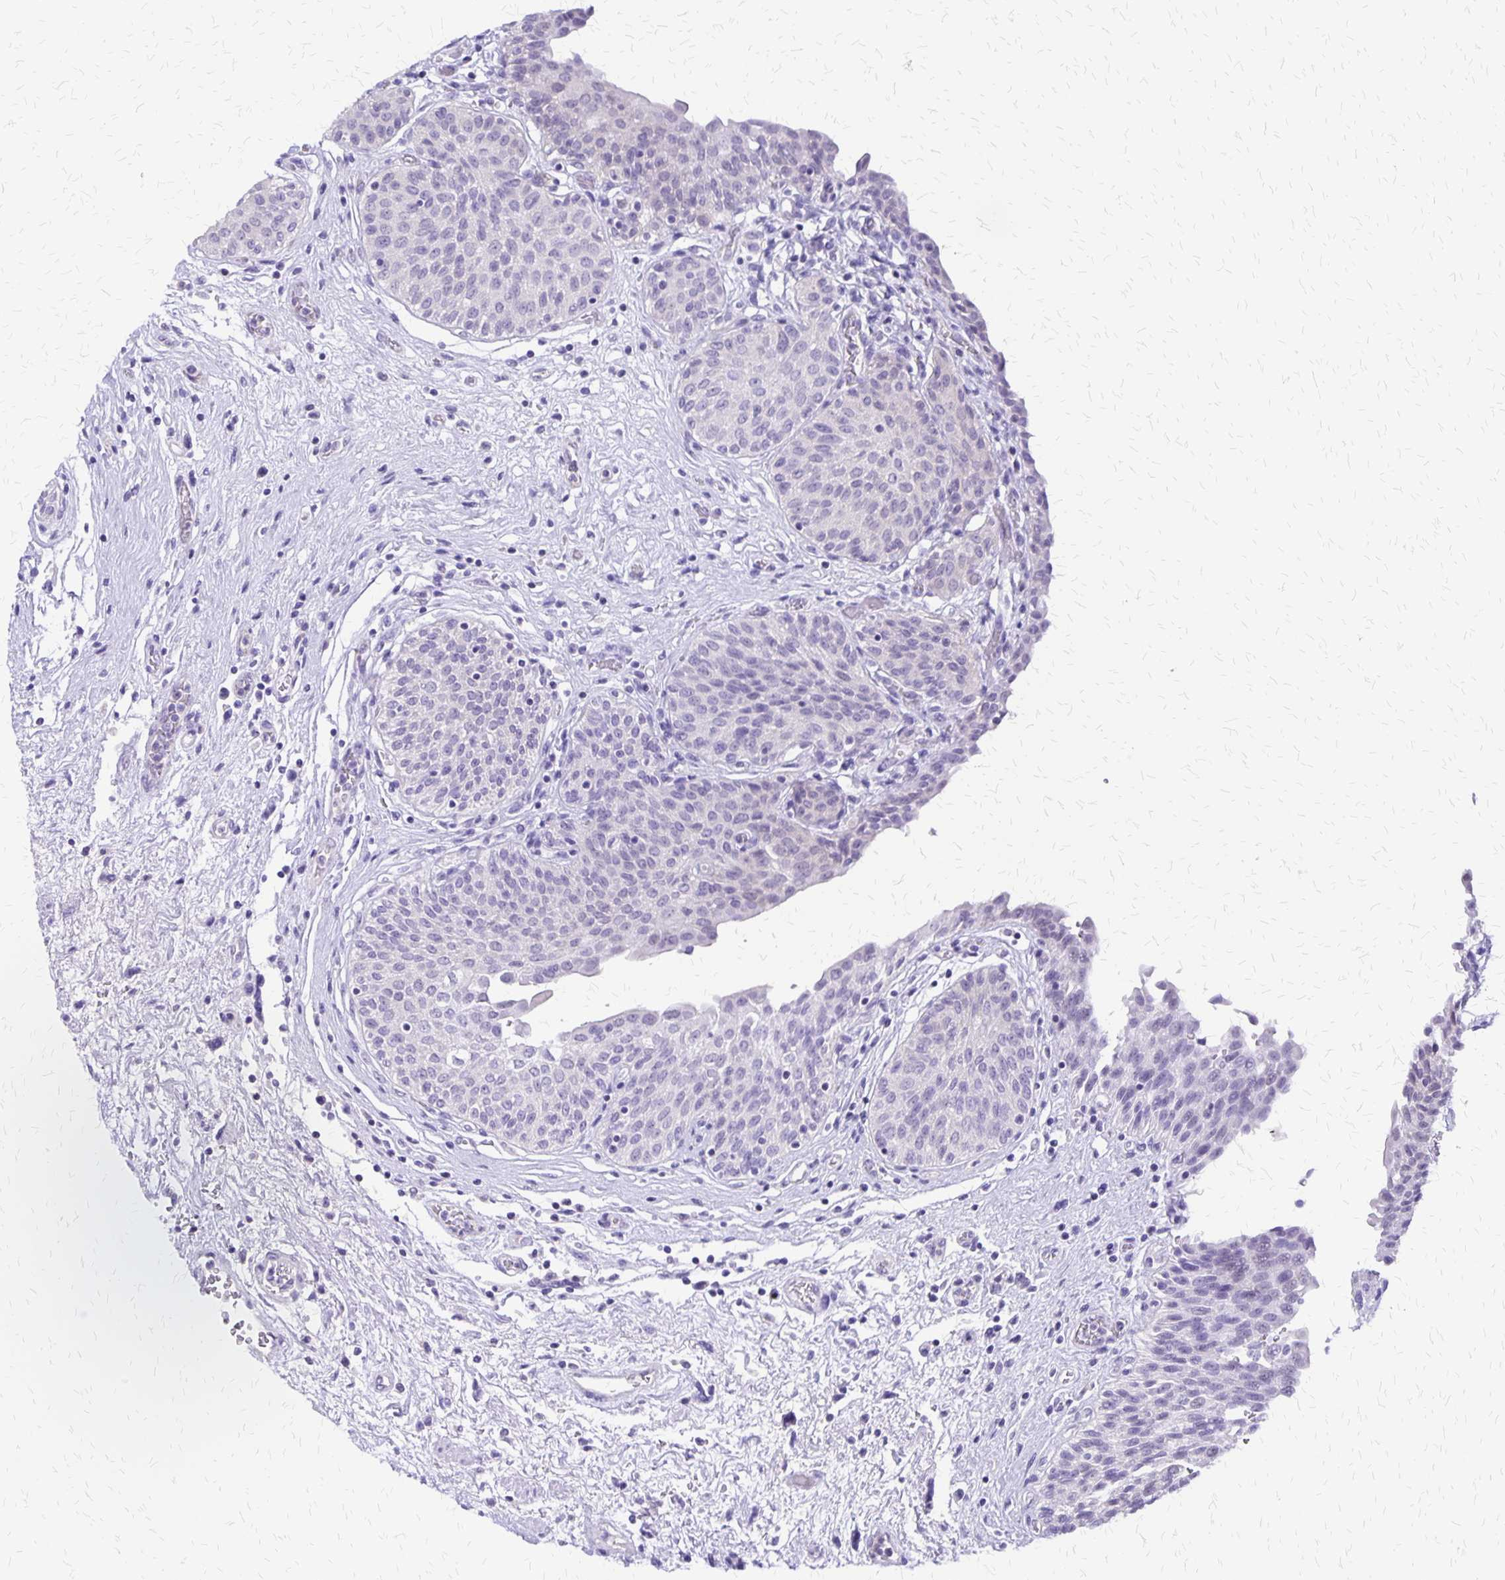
{"staining": {"intensity": "negative", "quantity": "none", "location": "none"}, "tissue": "urinary bladder", "cell_type": "Urothelial cells", "image_type": "normal", "snomed": [{"axis": "morphology", "description": "Normal tissue, NOS"}, {"axis": "topography", "description": "Urinary bladder"}], "caption": "An immunohistochemistry (IHC) histopathology image of normal urinary bladder is shown. There is no staining in urothelial cells of urinary bladder.", "gene": "SI", "patient": {"sex": "male", "age": 68}}